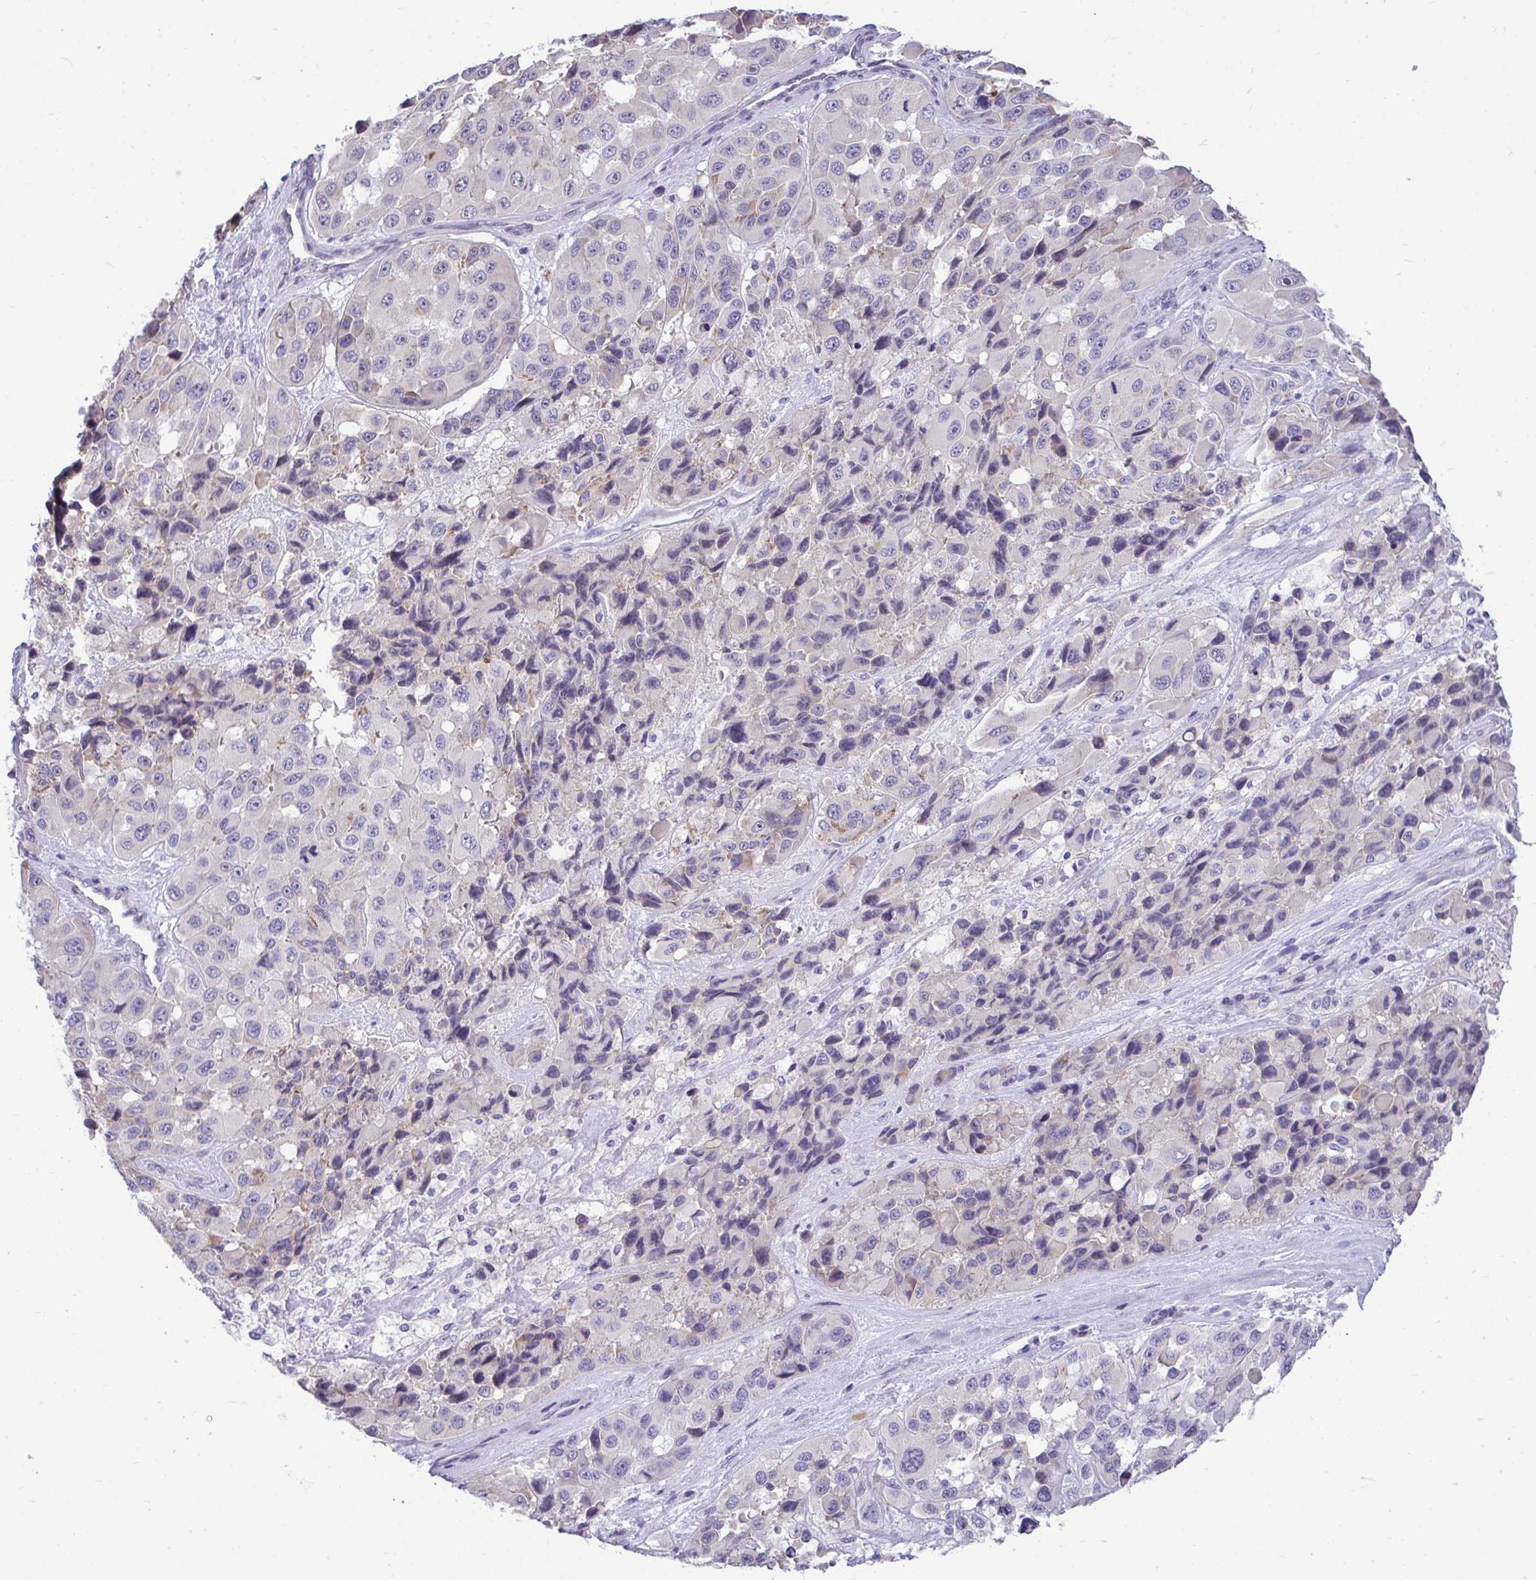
{"staining": {"intensity": "negative", "quantity": "none", "location": "none"}, "tissue": "melanoma", "cell_type": "Tumor cells", "image_type": "cancer", "snomed": [{"axis": "morphology", "description": "Malignant melanoma, Metastatic site"}, {"axis": "topography", "description": "Lymph node"}], "caption": "This image is of malignant melanoma (metastatic site) stained with immunohistochemistry (IHC) to label a protein in brown with the nuclei are counter-stained blue. There is no positivity in tumor cells. (Brightfield microscopy of DAB (3,3'-diaminobenzidine) IHC at high magnification).", "gene": "PIGK", "patient": {"sex": "female", "age": 65}}